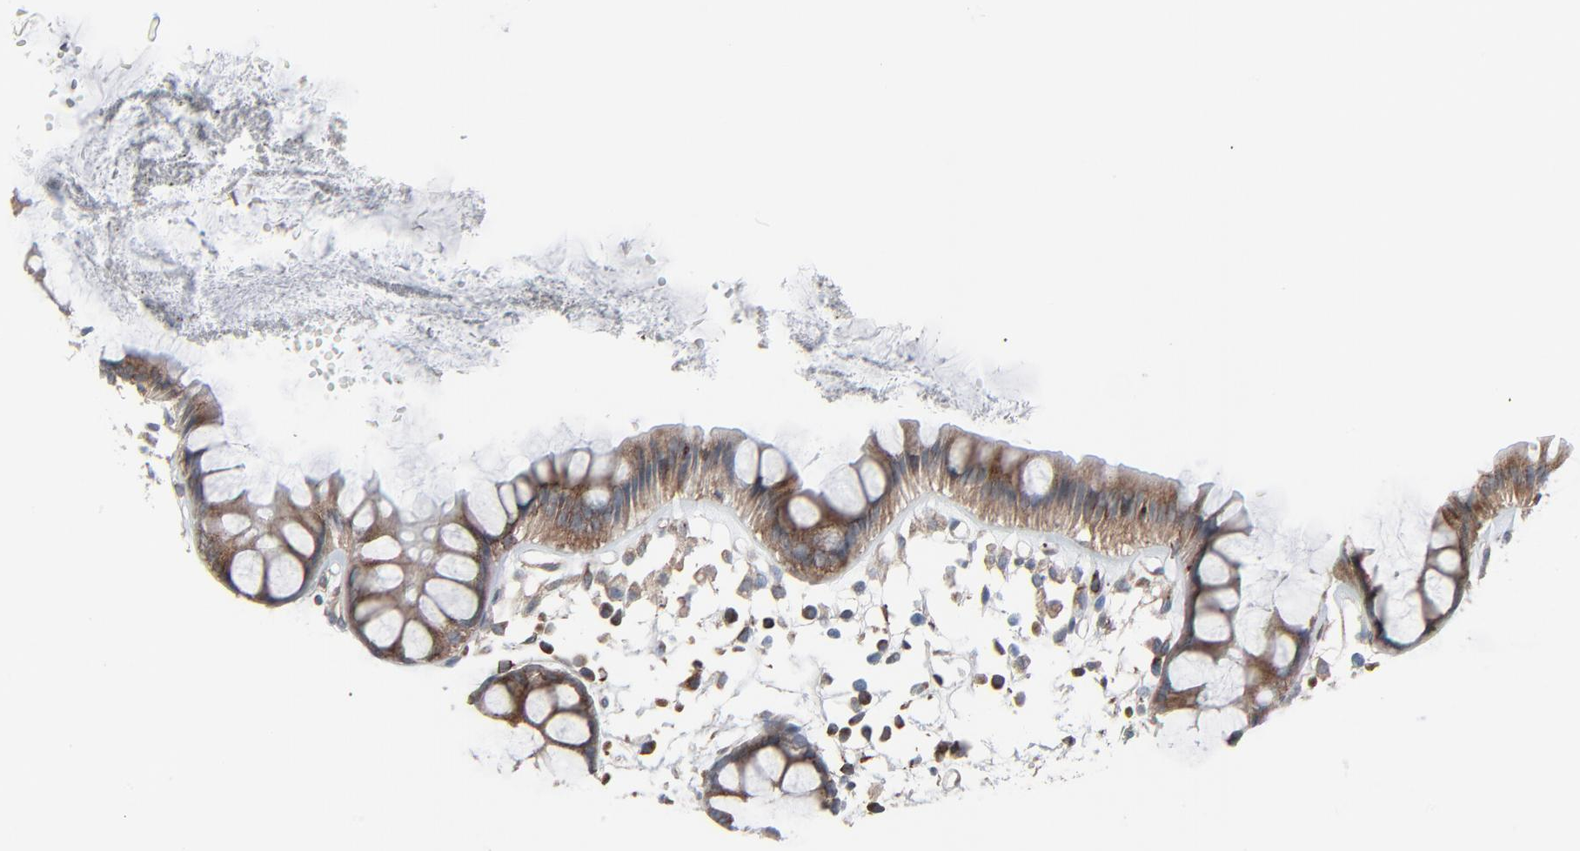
{"staining": {"intensity": "moderate", "quantity": ">75%", "location": "cytoplasmic/membranous"}, "tissue": "rectum", "cell_type": "Glandular cells", "image_type": "normal", "snomed": [{"axis": "morphology", "description": "Normal tissue, NOS"}, {"axis": "topography", "description": "Rectum"}], "caption": "Protein expression by immunohistochemistry (IHC) reveals moderate cytoplasmic/membranous expression in approximately >75% of glandular cells in unremarkable rectum.", "gene": "OPTN", "patient": {"sex": "female", "age": 66}}